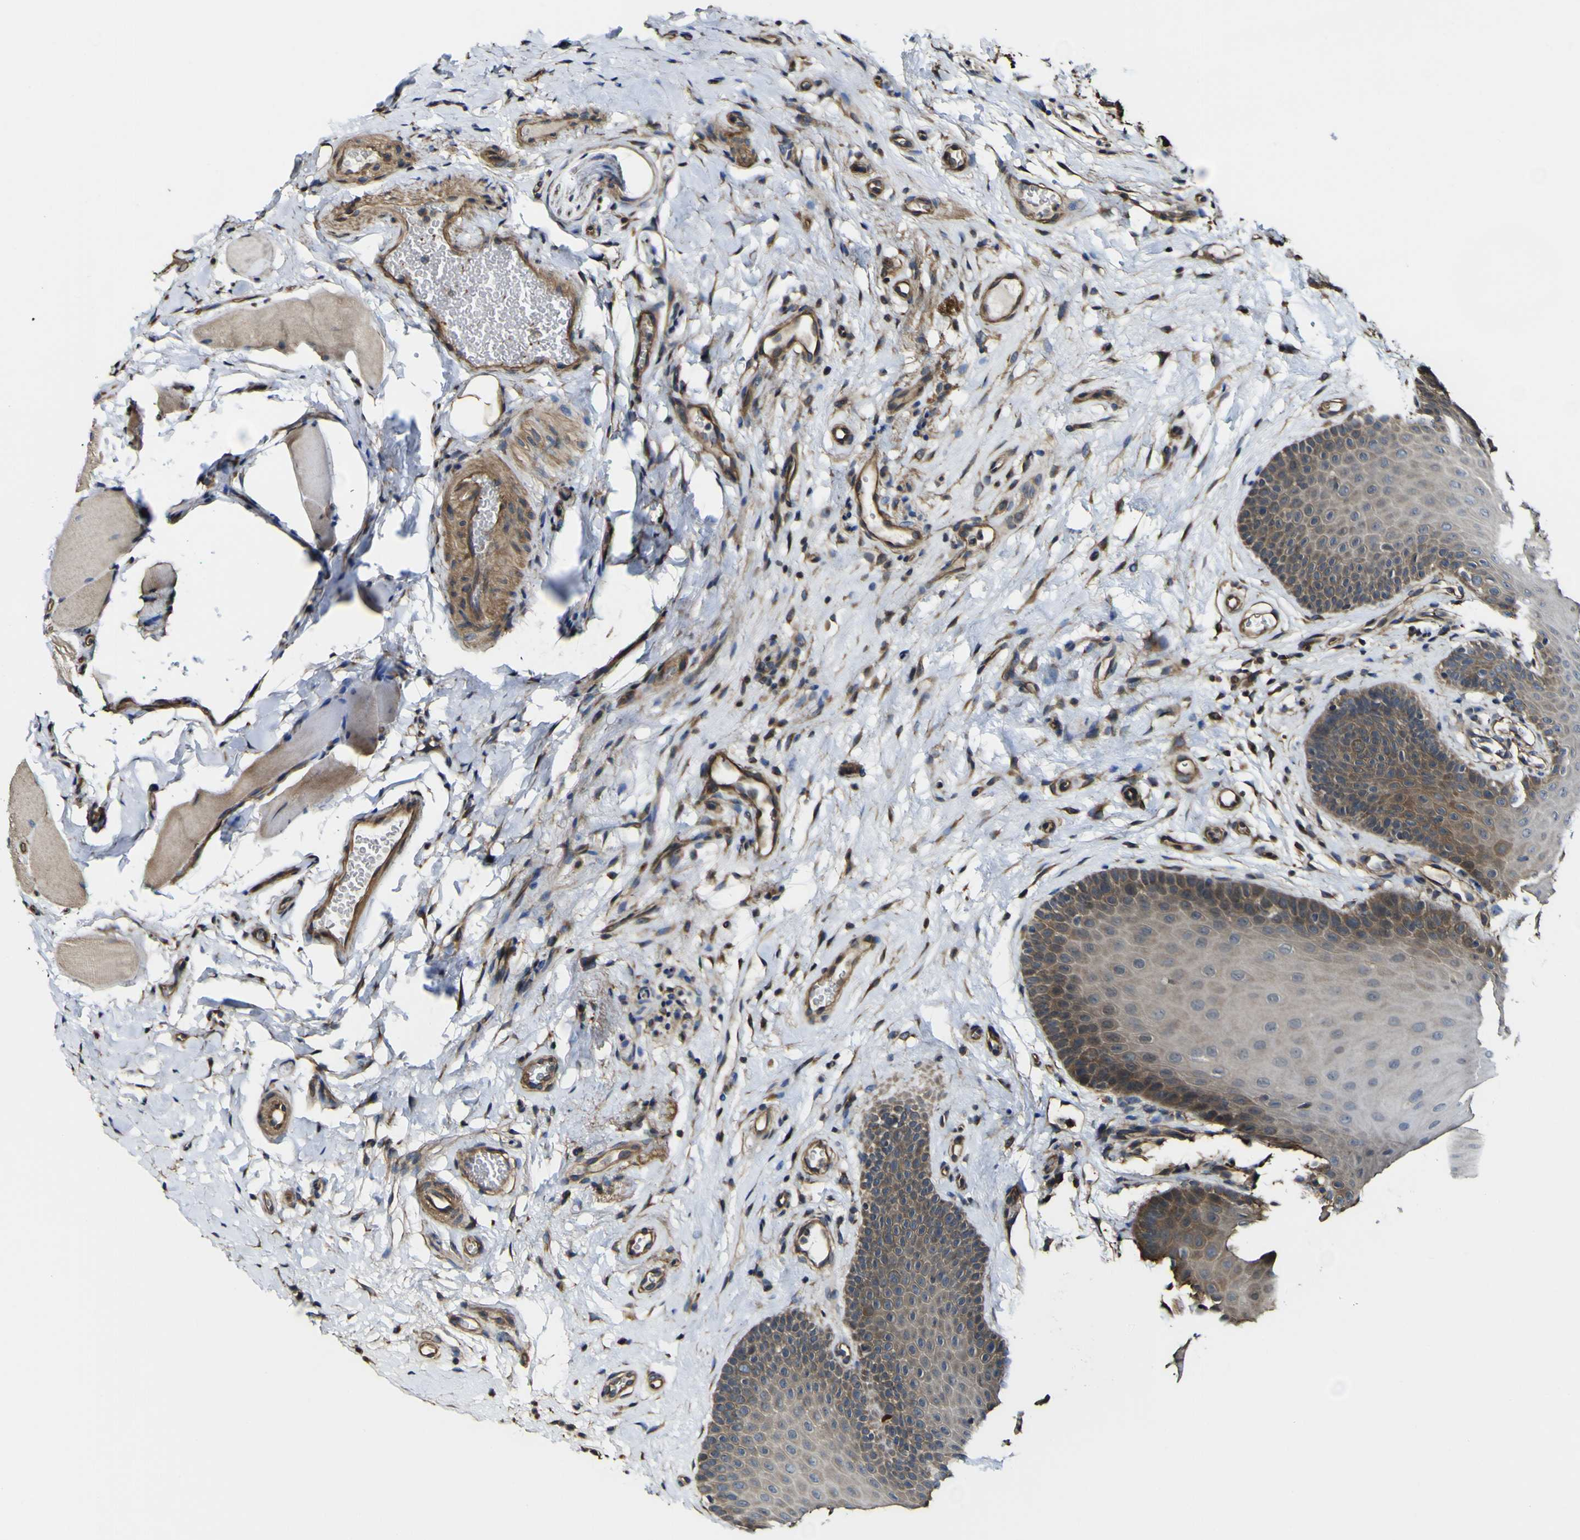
{"staining": {"intensity": "moderate", "quantity": "25%-75%", "location": "cytoplasmic/membranous"}, "tissue": "oral mucosa", "cell_type": "Squamous epithelial cells", "image_type": "normal", "snomed": [{"axis": "morphology", "description": "Normal tissue, NOS"}, {"axis": "topography", "description": "Skeletal muscle"}, {"axis": "topography", "description": "Oral tissue"}], "caption": "Protein expression analysis of unremarkable oral mucosa demonstrates moderate cytoplasmic/membranous expression in about 25%-75% of squamous epithelial cells. Using DAB (3,3'-diaminobenzidine) (brown) and hematoxylin (blue) stains, captured at high magnification using brightfield microscopy.", "gene": "NAALADL2", "patient": {"sex": "male", "age": 58}}